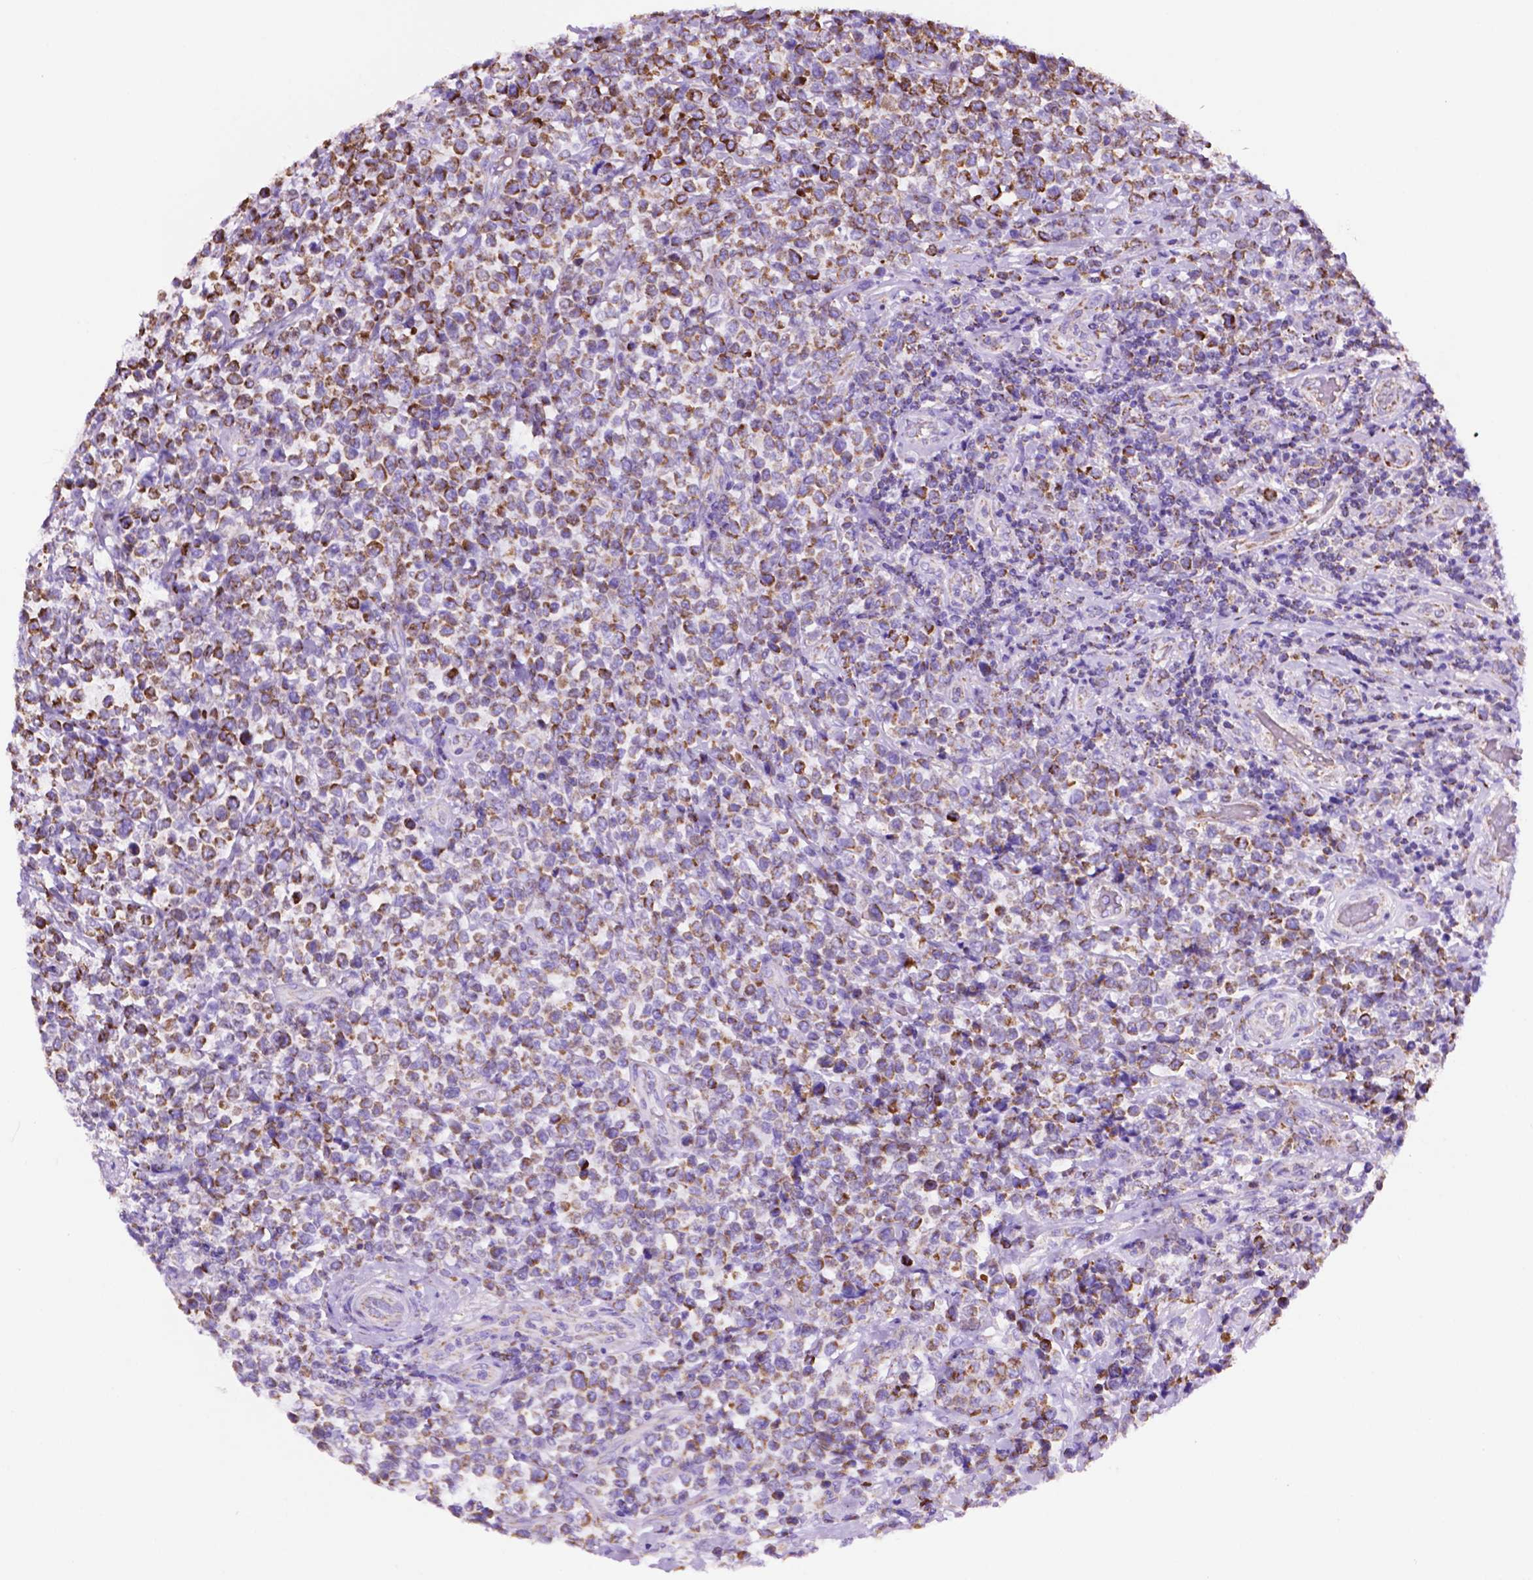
{"staining": {"intensity": "strong", "quantity": "25%-75%", "location": "cytoplasmic/membranous"}, "tissue": "lymphoma", "cell_type": "Tumor cells", "image_type": "cancer", "snomed": [{"axis": "morphology", "description": "Malignant lymphoma, non-Hodgkin's type, High grade"}, {"axis": "topography", "description": "Soft tissue"}], "caption": "Immunohistochemical staining of lymphoma exhibits high levels of strong cytoplasmic/membranous protein expression in approximately 25%-75% of tumor cells. (Brightfield microscopy of DAB IHC at high magnification).", "gene": "GDPD5", "patient": {"sex": "female", "age": 56}}